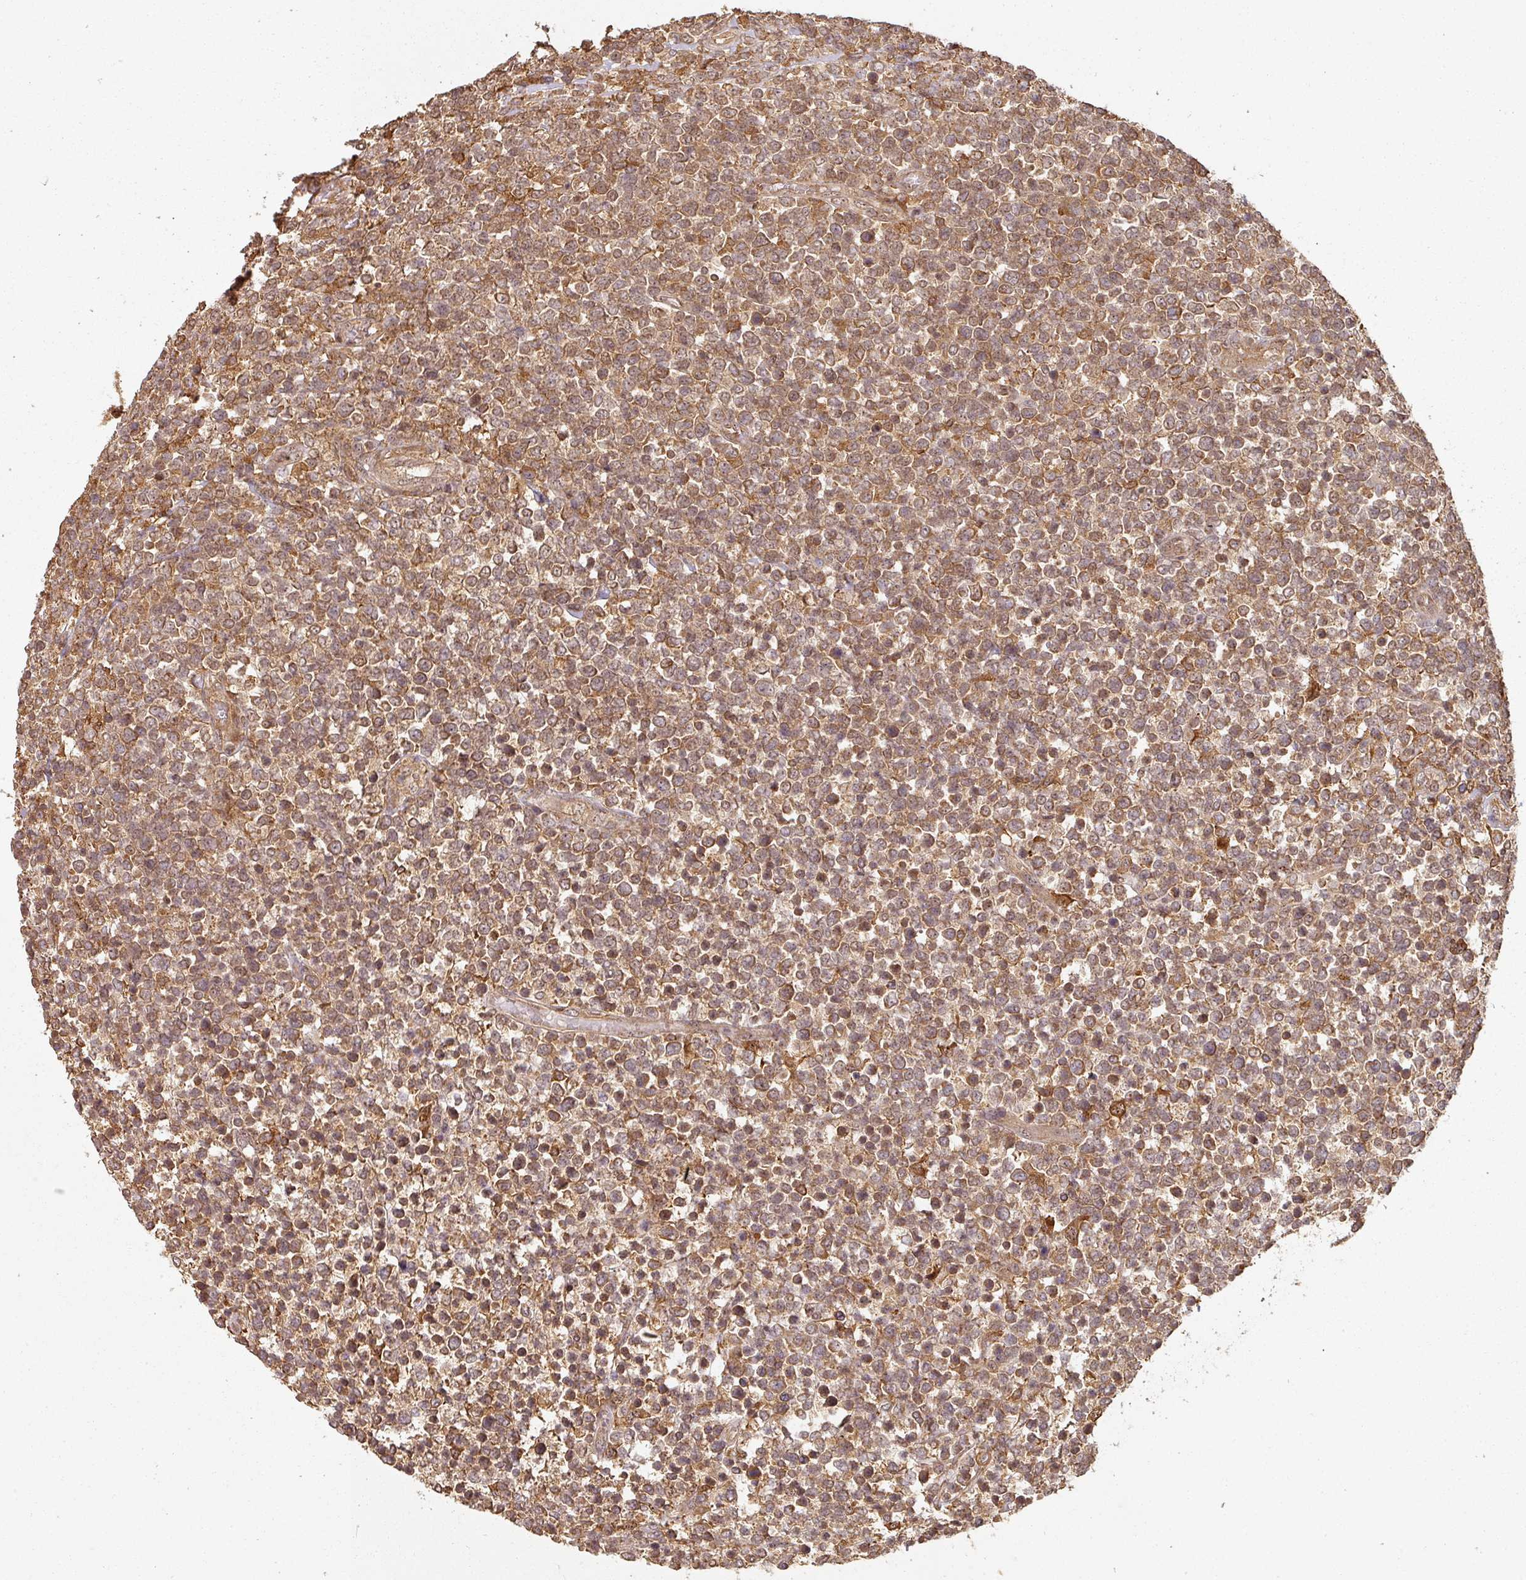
{"staining": {"intensity": "moderate", "quantity": ">75%", "location": "cytoplasmic/membranous,nuclear"}, "tissue": "lymphoma", "cell_type": "Tumor cells", "image_type": "cancer", "snomed": [{"axis": "morphology", "description": "Malignant lymphoma, non-Hodgkin's type, High grade"}, {"axis": "topography", "description": "Soft tissue"}], "caption": "Immunohistochemistry (DAB (3,3'-diaminobenzidine)) staining of high-grade malignant lymphoma, non-Hodgkin's type displays moderate cytoplasmic/membranous and nuclear protein staining in about >75% of tumor cells. (DAB (3,3'-diaminobenzidine) = brown stain, brightfield microscopy at high magnification).", "gene": "ZNF322", "patient": {"sex": "female", "age": 56}}